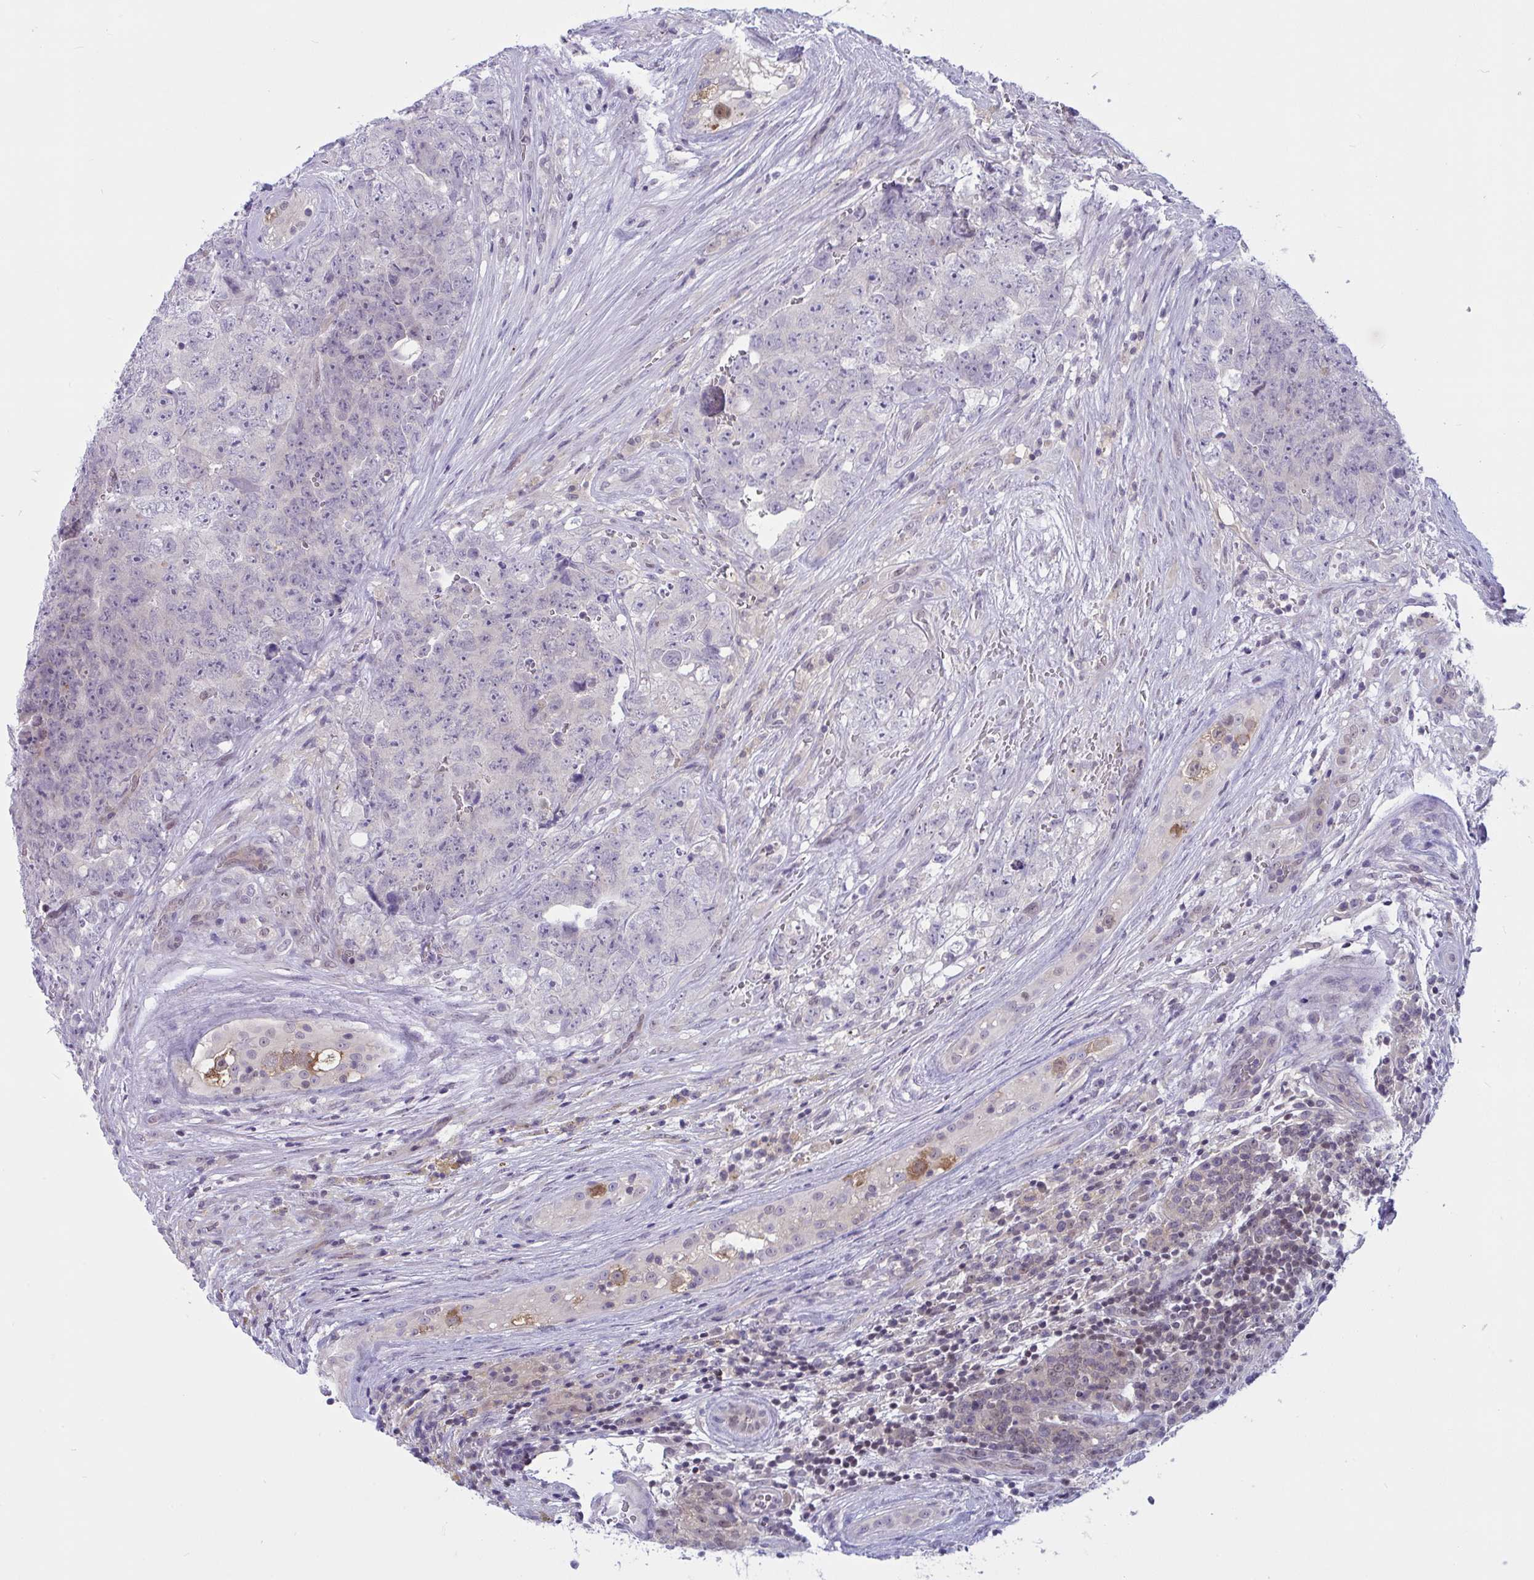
{"staining": {"intensity": "weak", "quantity": "<25%", "location": "nuclear"}, "tissue": "testis cancer", "cell_type": "Tumor cells", "image_type": "cancer", "snomed": [{"axis": "morphology", "description": "Seminoma, NOS"}, {"axis": "morphology", "description": "Teratoma, malignant, NOS"}, {"axis": "topography", "description": "Testis"}], "caption": "High magnification brightfield microscopy of testis seminoma stained with DAB (3,3'-diaminobenzidine) (brown) and counterstained with hematoxylin (blue): tumor cells show no significant positivity.", "gene": "TSN", "patient": {"sex": "male", "age": 34}}